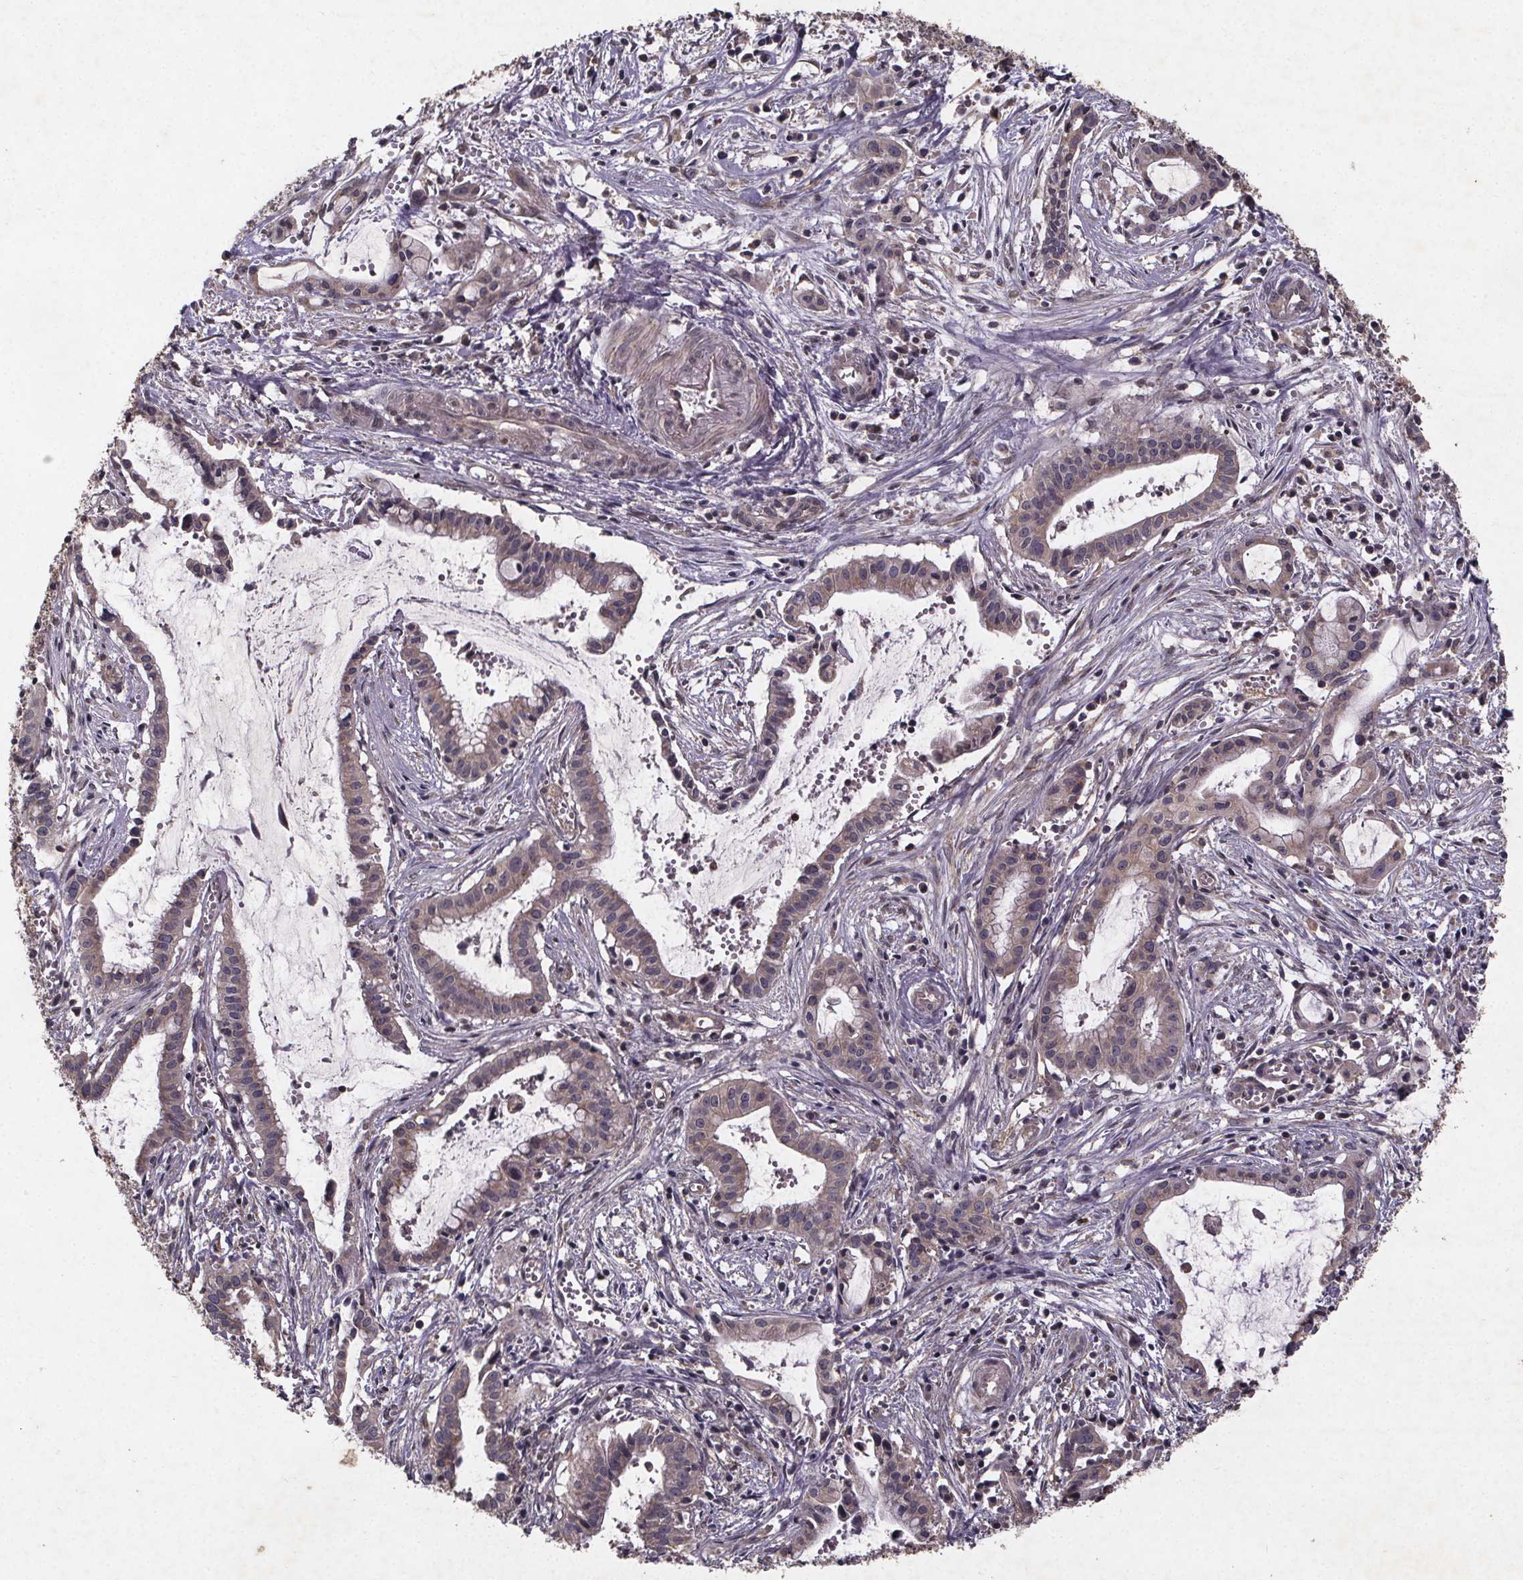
{"staining": {"intensity": "weak", "quantity": "25%-75%", "location": "cytoplasmic/membranous"}, "tissue": "pancreatic cancer", "cell_type": "Tumor cells", "image_type": "cancer", "snomed": [{"axis": "morphology", "description": "Adenocarcinoma, NOS"}, {"axis": "topography", "description": "Pancreas"}], "caption": "Immunohistochemistry (IHC) staining of adenocarcinoma (pancreatic), which demonstrates low levels of weak cytoplasmic/membranous positivity in approximately 25%-75% of tumor cells indicating weak cytoplasmic/membranous protein positivity. The staining was performed using DAB (brown) for protein detection and nuclei were counterstained in hematoxylin (blue).", "gene": "PIERCE2", "patient": {"sex": "male", "age": 48}}